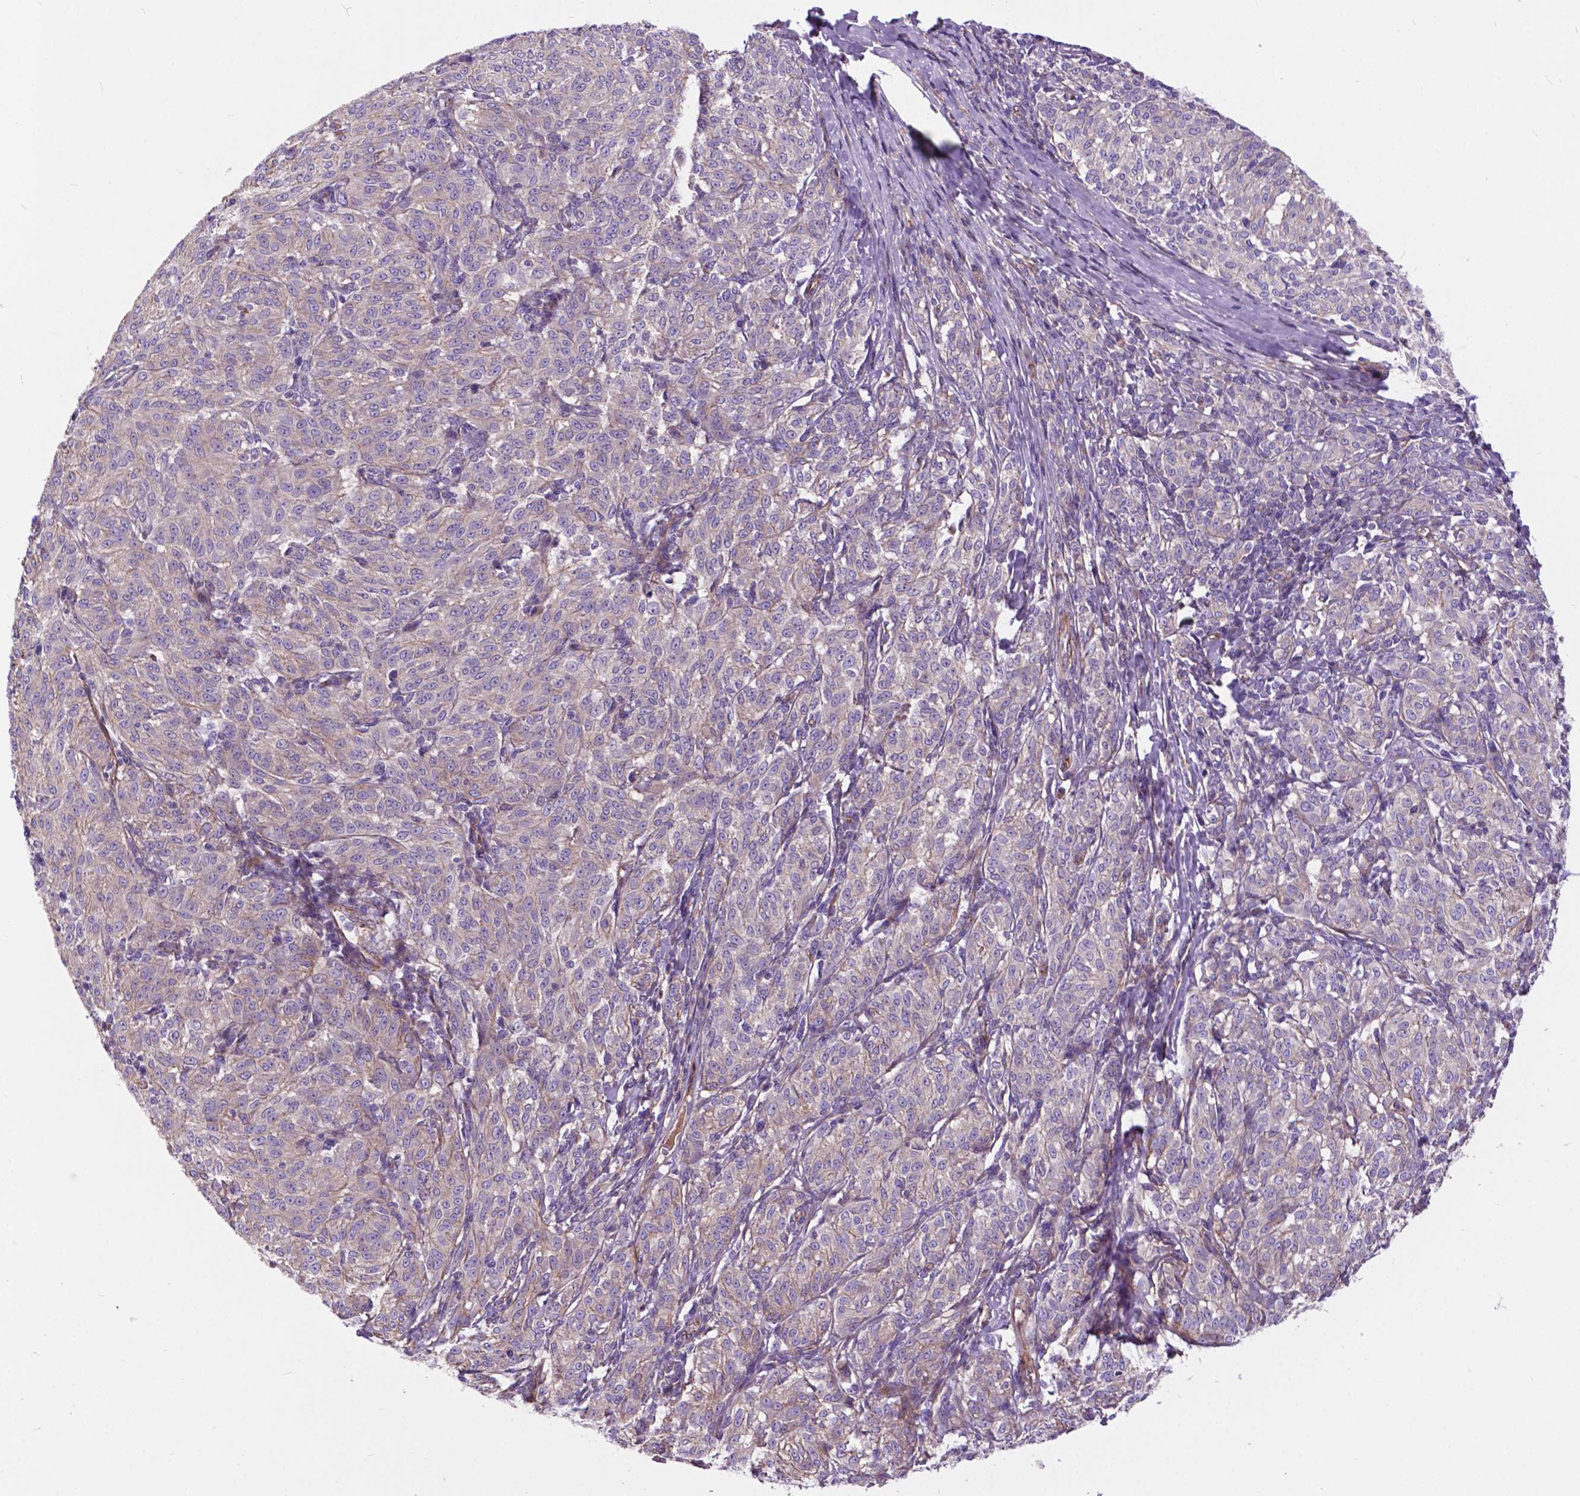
{"staining": {"intensity": "negative", "quantity": "none", "location": "none"}, "tissue": "melanoma", "cell_type": "Tumor cells", "image_type": "cancer", "snomed": [{"axis": "morphology", "description": "Malignant melanoma, NOS"}, {"axis": "topography", "description": "Skin"}], "caption": "Immunohistochemistry photomicrograph of human malignant melanoma stained for a protein (brown), which demonstrates no positivity in tumor cells.", "gene": "FLT4", "patient": {"sex": "female", "age": 72}}